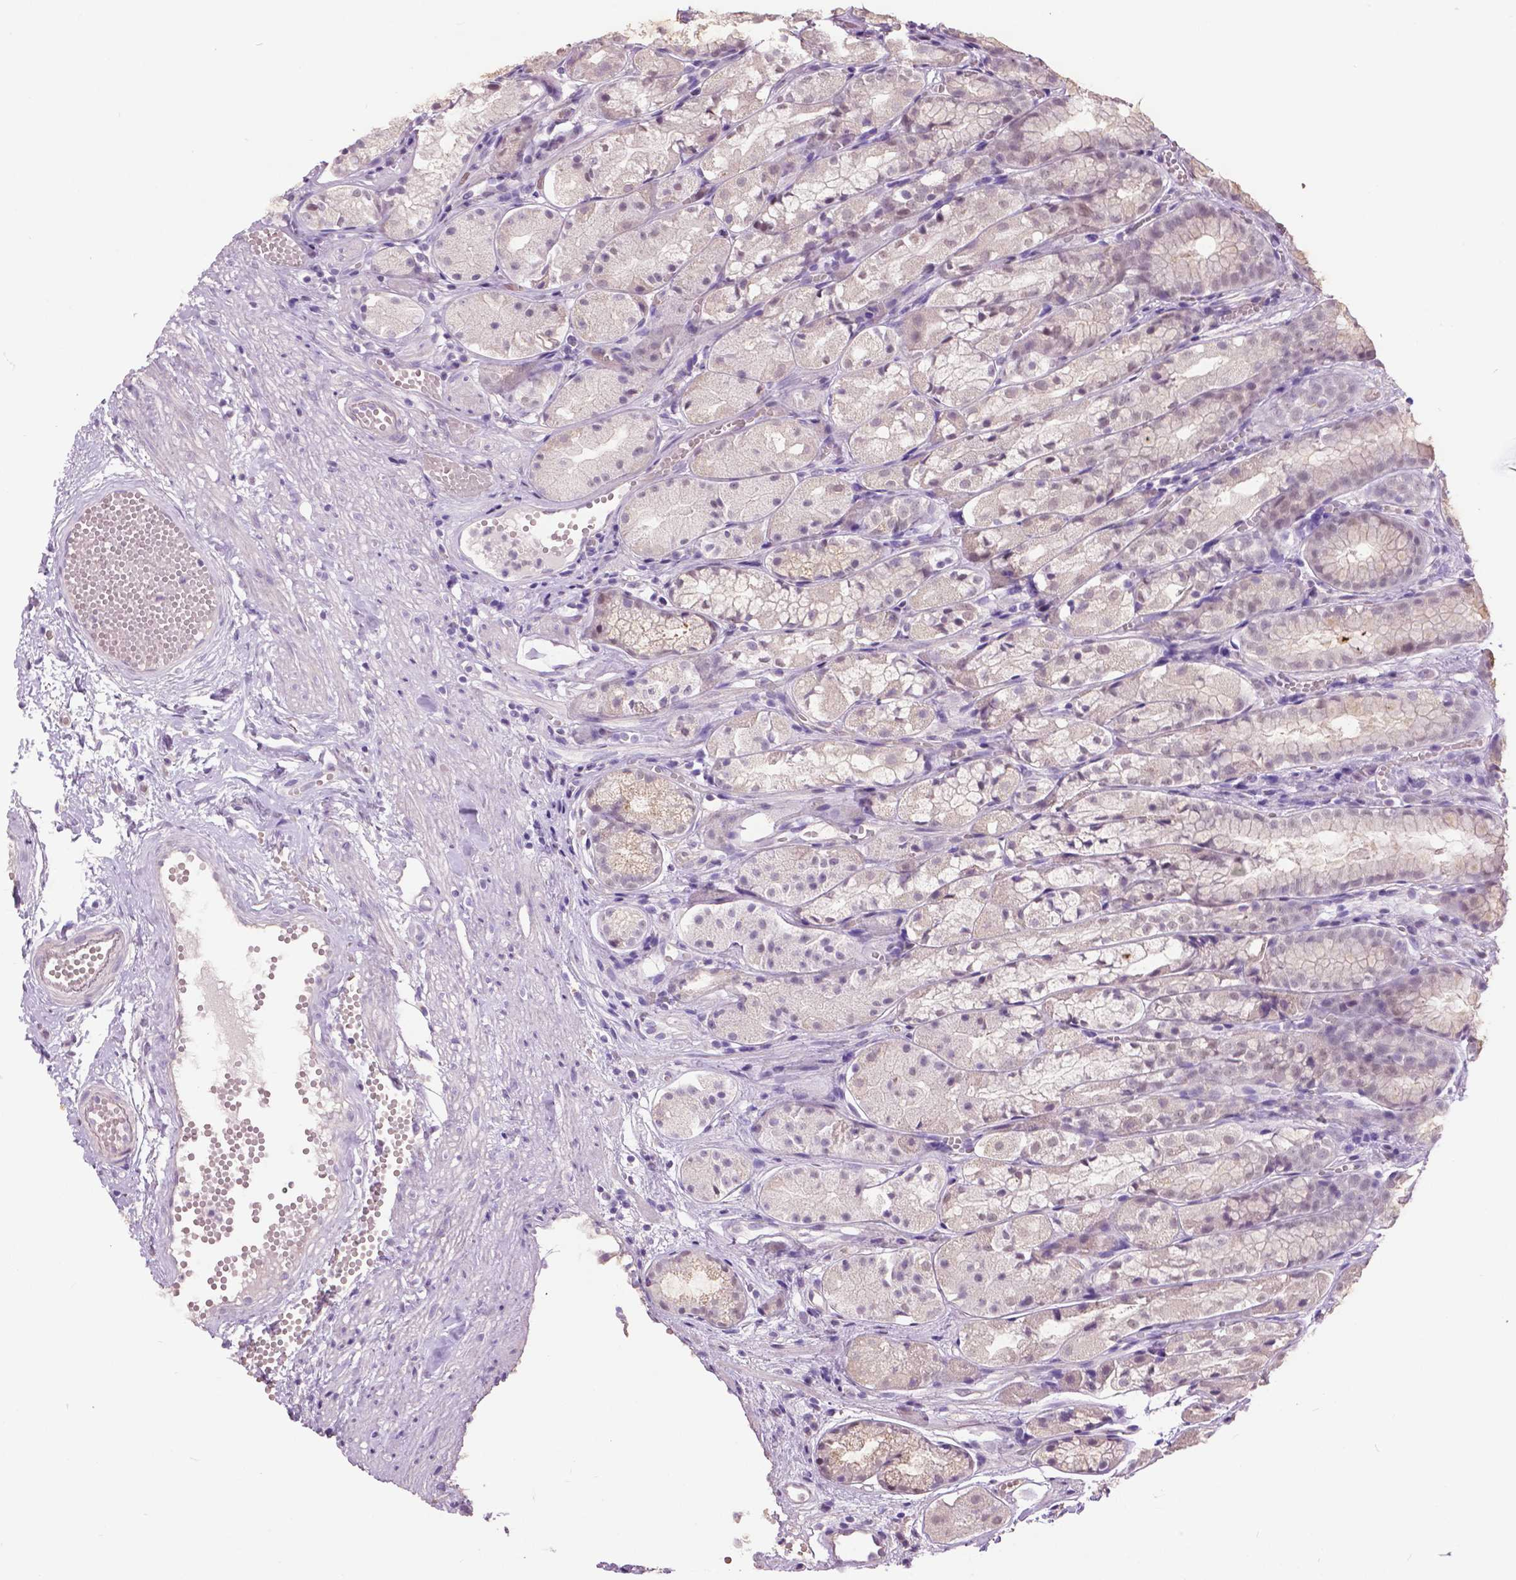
{"staining": {"intensity": "moderate", "quantity": "<25%", "location": "cytoplasmic/membranous,nuclear"}, "tissue": "stomach", "cell_type": "Glandular cells", "image_type": "normal", "snomed": [{"axis": "morphology", "description": "Normal tissue, NOS"}, {"axis": "topography", "description": "Stomach"}], "caption": "Stomach stained with immunohistochemistry (IHC) reveals moderate cytoplasmic/membranous,nuclear staining in approximately <25% of glandular cells. The staining was performed using DAB to visualize the protein expression in brown, while the nuclei were stained in blue with hematoxylin (Magnification: 20x).", "gene": "FOXA1", "patient": {"sex": "male", "age": 70}}